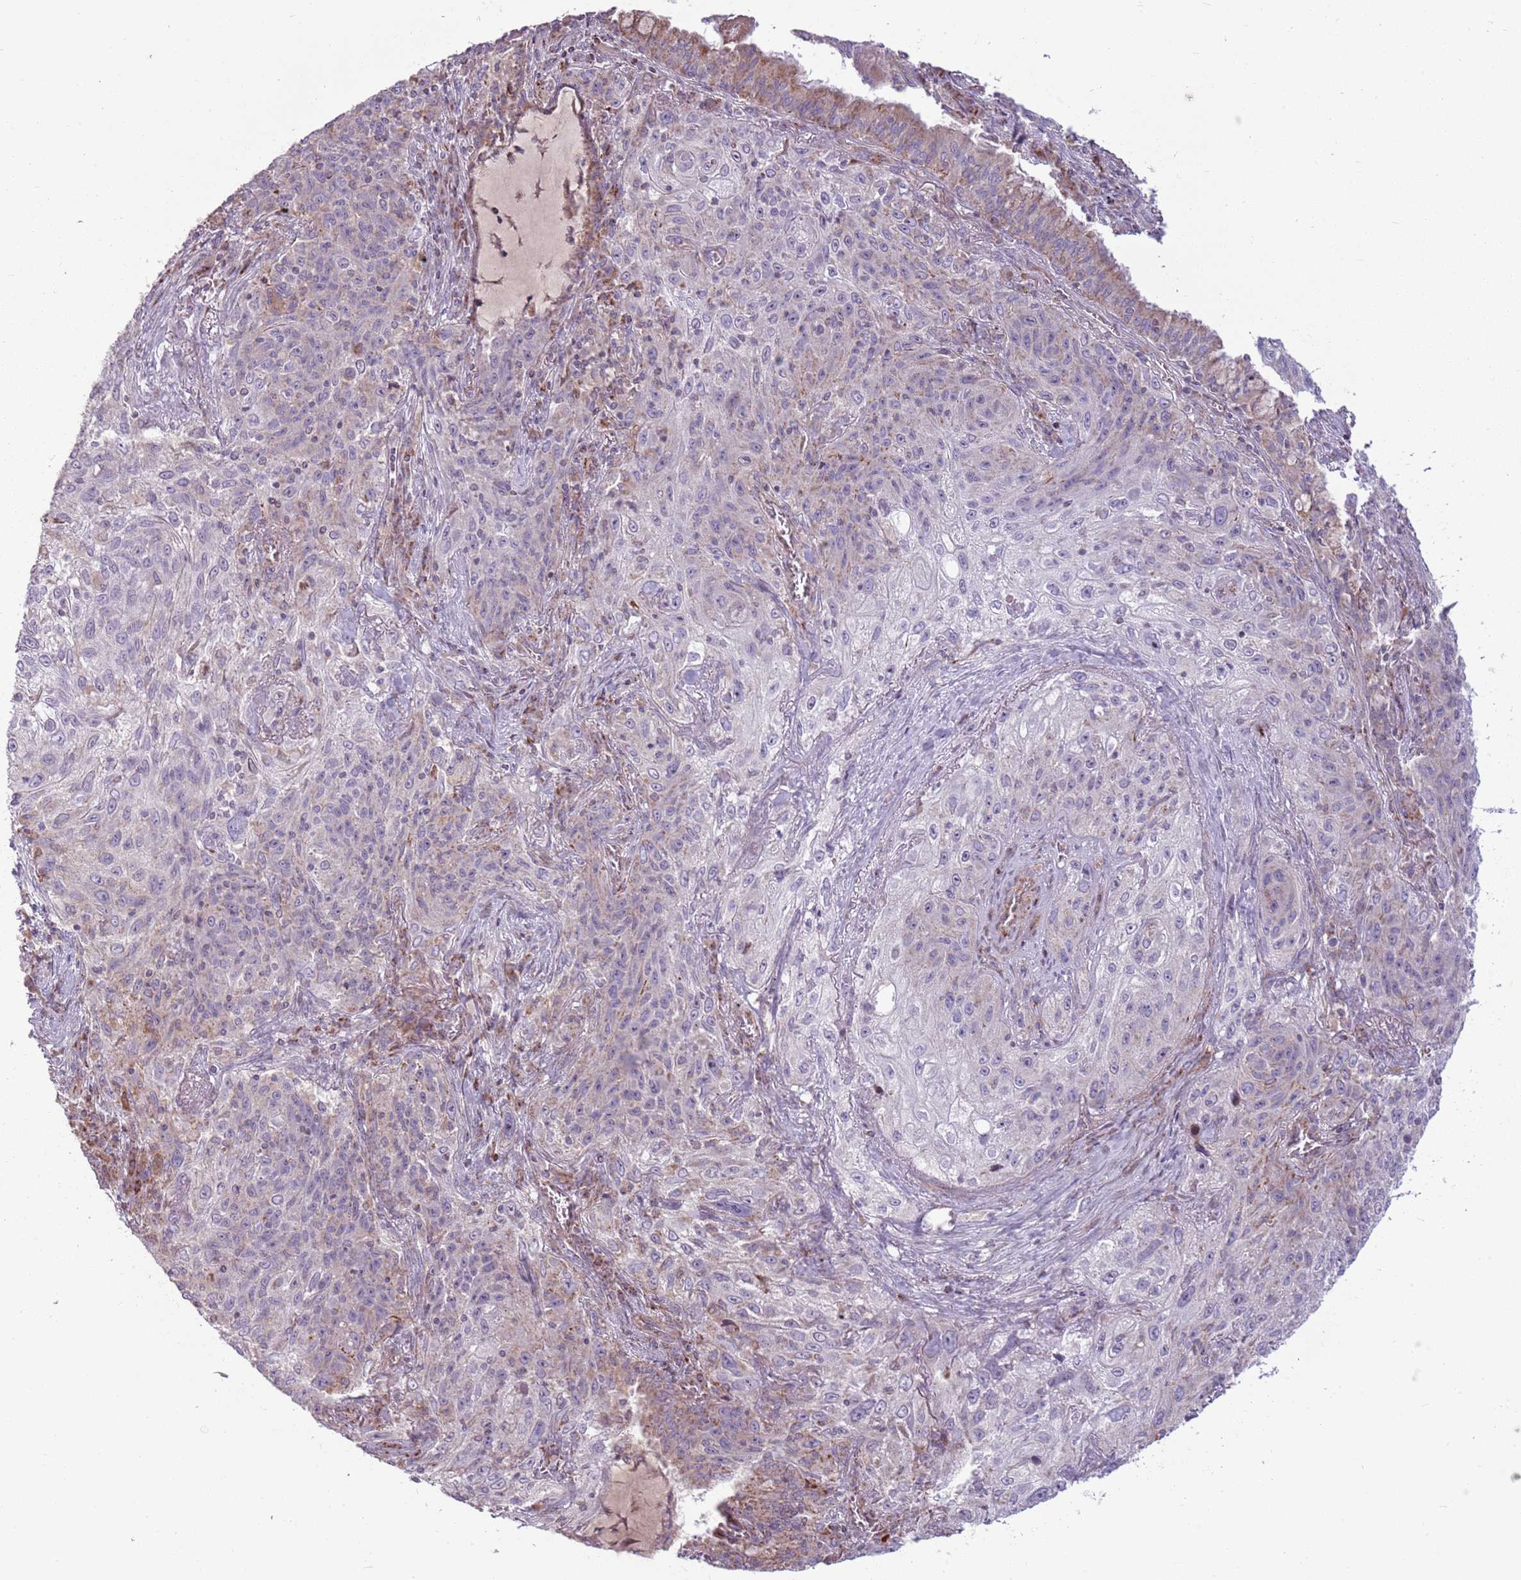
{"staining": {"intensity": "negative", "quantity": "none", "location": "none"}, "tissue": "lung cancer", "cell_type": "Tumor cells", "image_type": "cancer", "snomed": [{"axis": "morphology", "description": "Squamous cell carcinoma, NOS"}, {"axis": "topography", "description": "Lung"}], "caption": "A high-resolution photomicrograph shows IHC staining of lung squamous cell carcinoma, which shows no significant expression in tumor cells.", "gene": "ZNF530", "patient": {"sex": "female", "age": 69}}